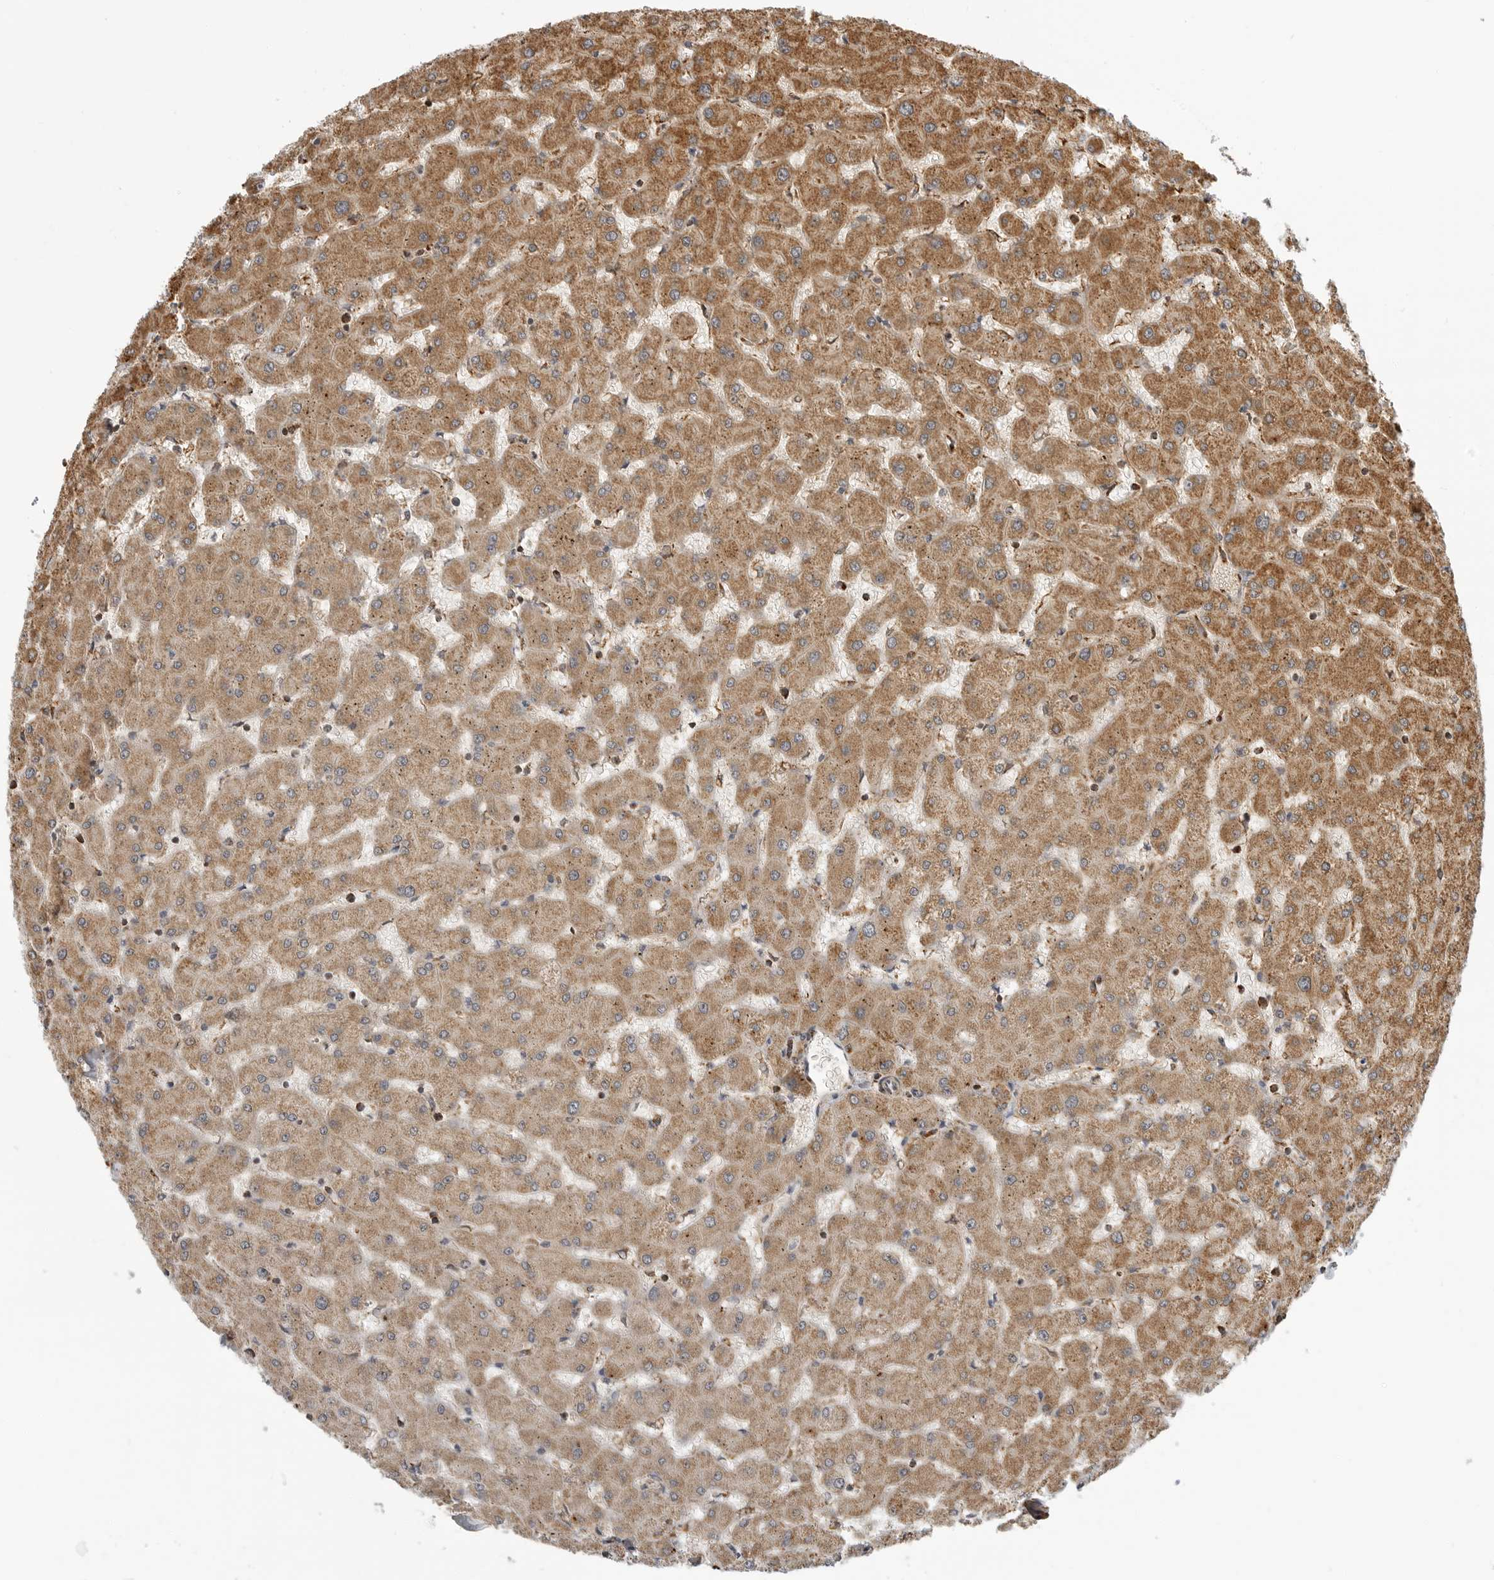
{"staining": {"intensity": "moderate", "quantity": ">75%", "location": "cytoplasmic/membranous"}, "tissue": "liver", "cell_type": "Cholangiocytes", "image_type": "normal", "snomed": [{"axis": "morphology", "description": "Normal tissue, NOS"}, {"axis": "topography", "description": "Liver"}], "caption": "Liver stained for a protein (brown) reveals moderate cytoplasmic/membranous positive expression in about >75% of cholangiocytes.", "gene": "BMP2K", "patient": {"sex": "female", "age": 63}}